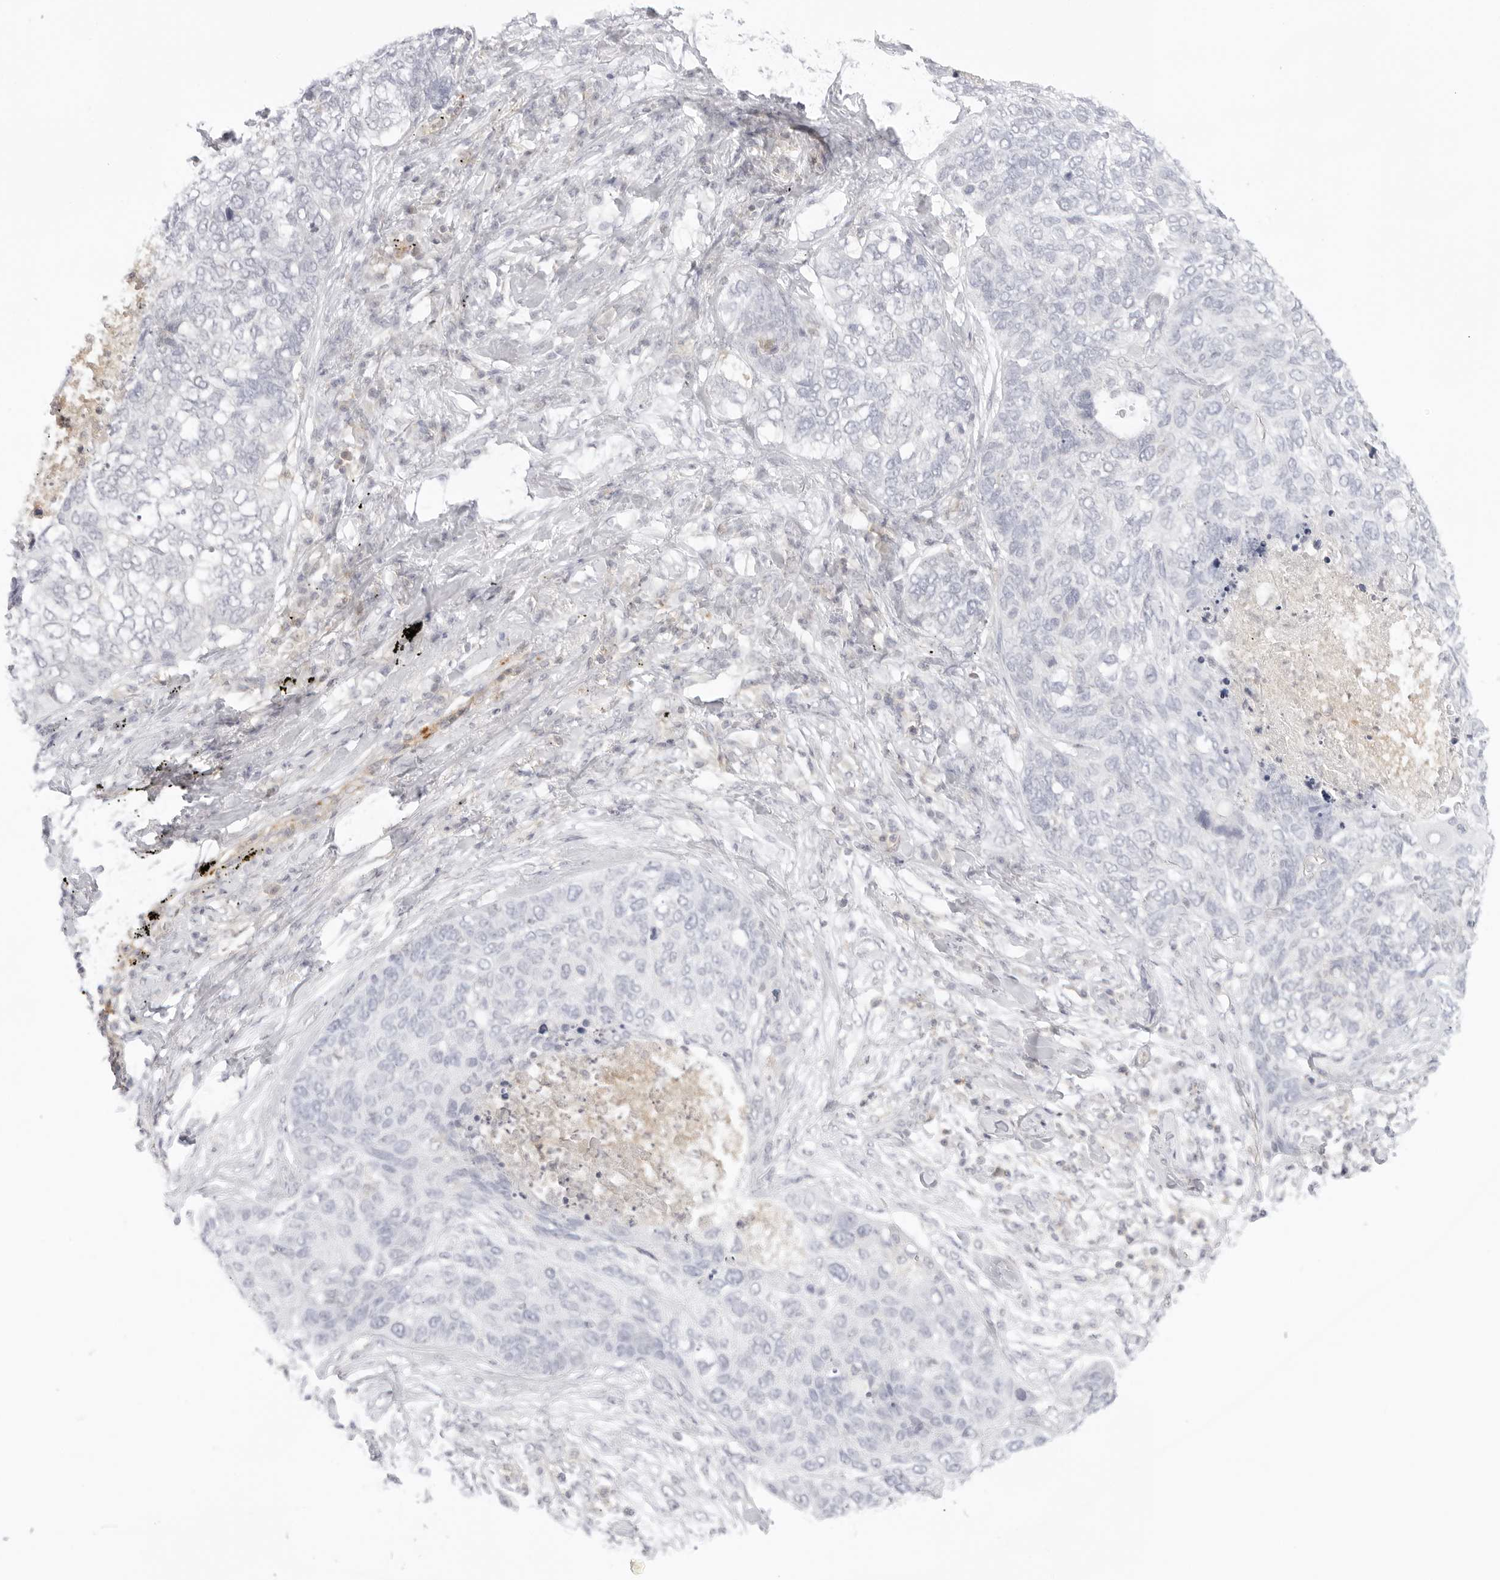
{"staining": {"intensity": "negative", "quantity": "none", "location": "none"}, "tissue": "lung cancer", "cell_type": "Tumor cells", "image_type": "cancer", "snomed": [{"axis": "morphology", "description": "Squamous cell carcinoma, NOS"}, {"axis": "topography", "description": "Lung"}], "caption": "Lung cancer stained for a protein using immunohistochemistry (IHC) reveals no staining tumor cells.", "gene": "TNFRSF14", "patient": {"sex": "female", "age": 63}}